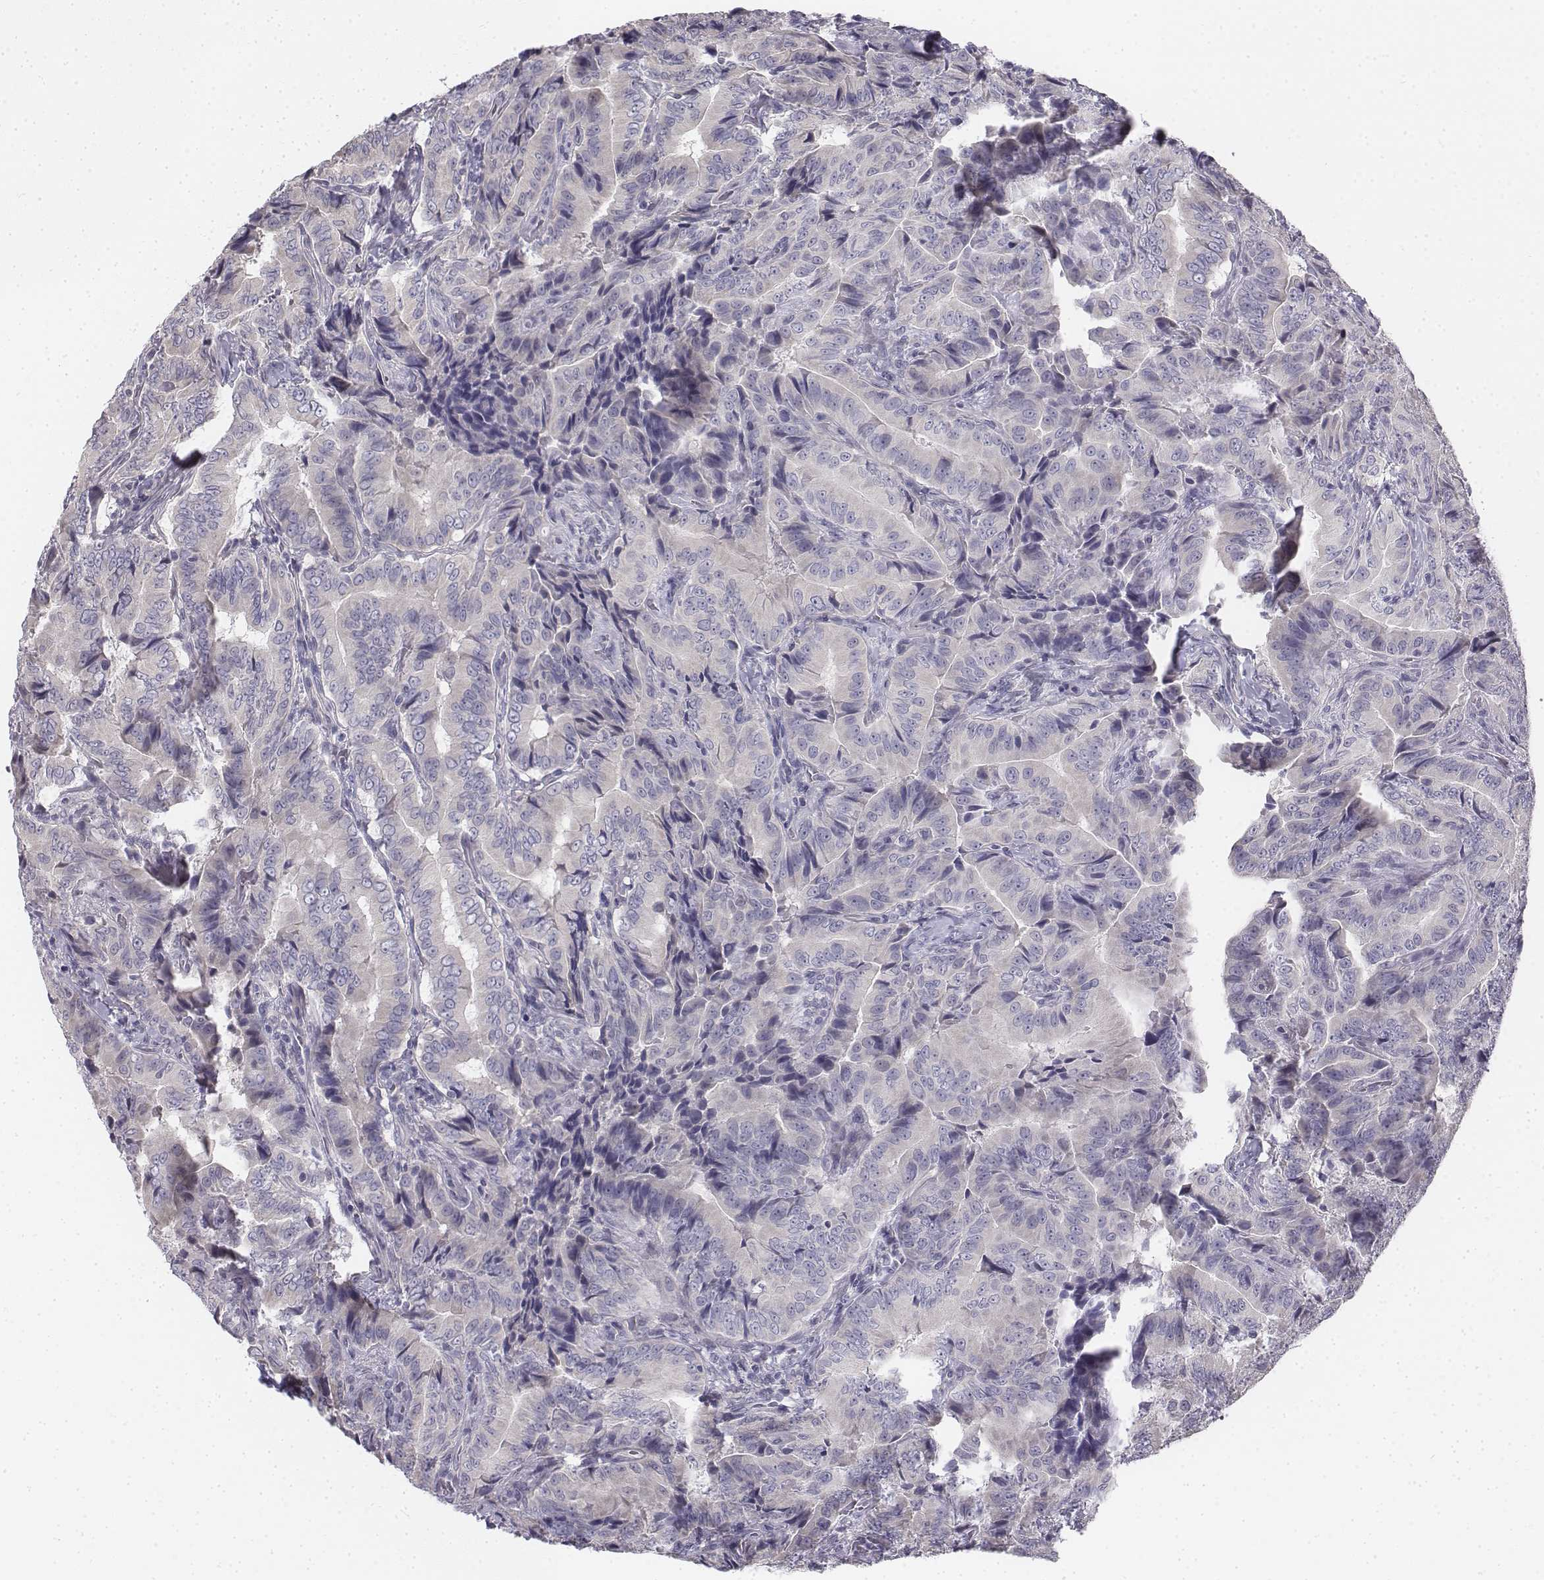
{"staining": {"intensity": "negative", "quantity": "none", "location": "none"}, "tissue": "thyroid cancer", "cell_type": "Tumor cells", "image_type": "cancer", "snomed": [{"axis": "morphology", "description": "Papillary adenocarcinoma, NOS"}, {"axis": "topography", "description": "Thyroid gland"}], "caption": "DAB immunohistochemical staining of thyroid cancer displays no significant expression in tumor cells.", "gene": "PENK", "patient": {"sex": "male", "age": 61}}